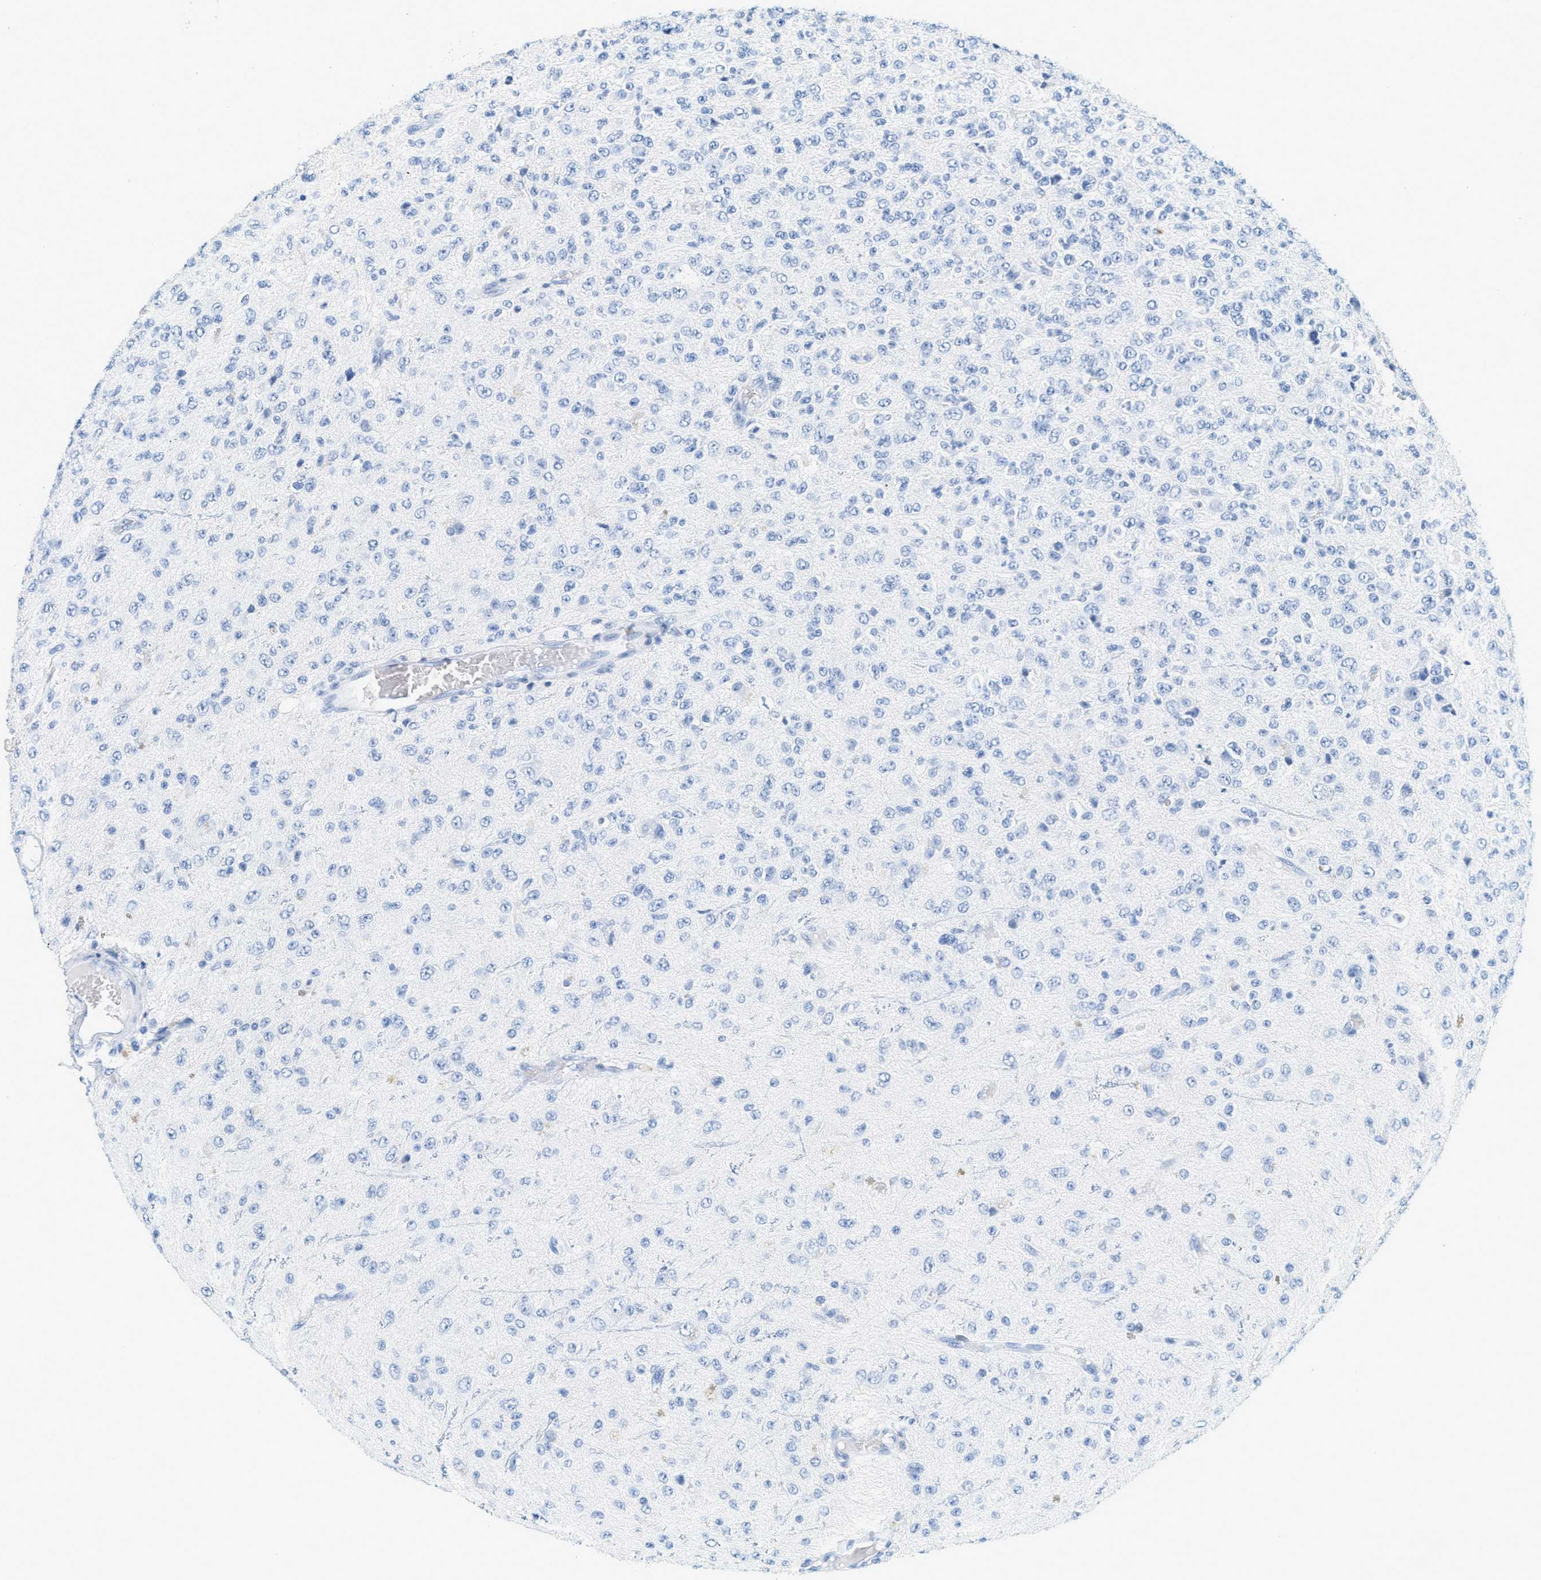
{"staining": {"intensity": "negative", "quantity": "none", "location": "none"}, "tissue": "glioma", "cell_type": "Tumor cells", "image_type": "cancer", "snomed": [{"axis": "morphology", "description": "Glioma, malignant, High grade"}, {"axis": "topography", "description": "pancreas cauda"}], "caption": "DAB immunohistochemical staining of malignant high-grade glioma exhibits no significant staining in tumor cells.", "gene": "LCN2", "patient": {"sex": "male", "age": 60}}